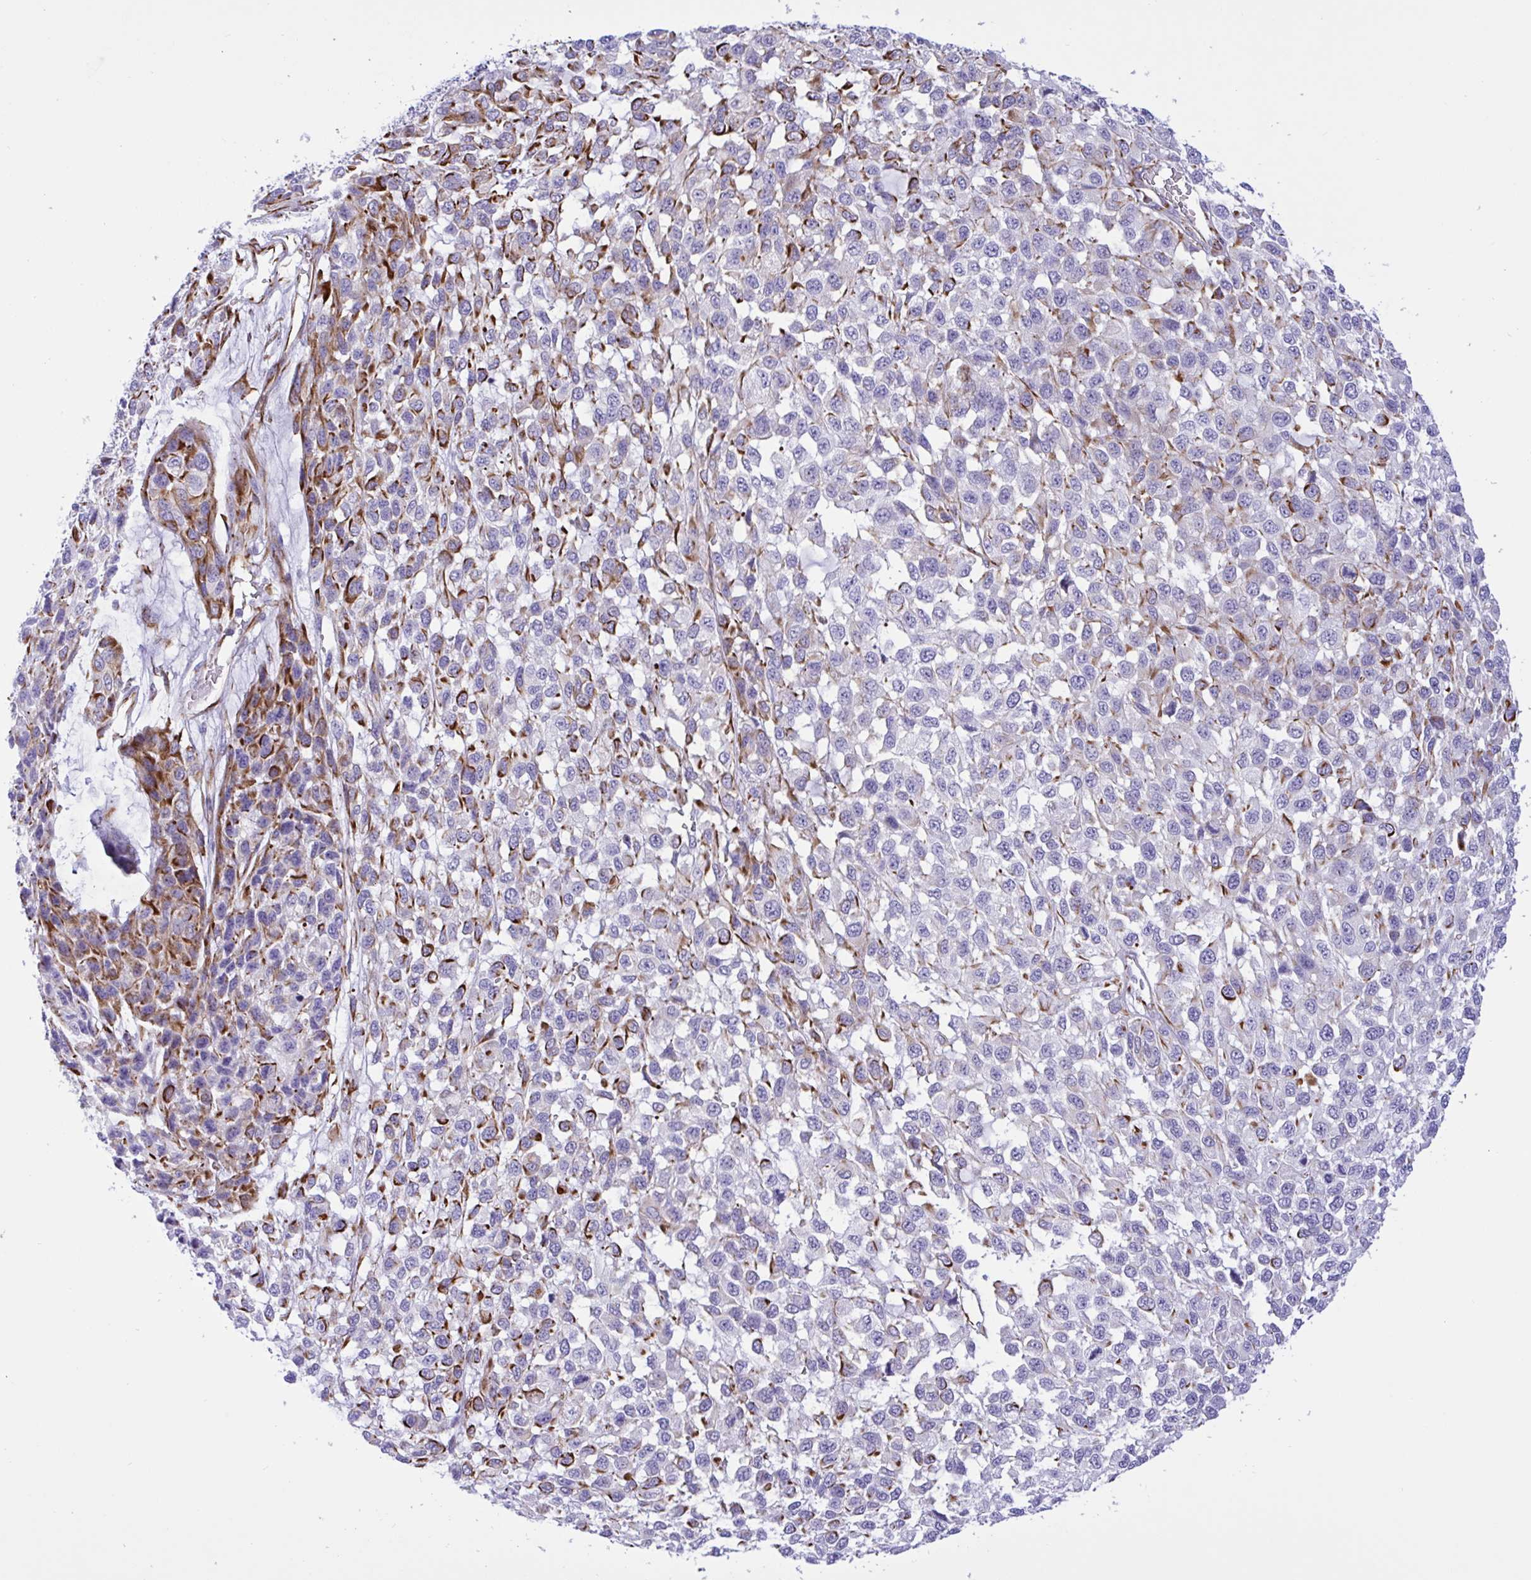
{"staining": {"intensity": "strong", "quantity": "25%-75%", "location": "cytoplasmic/membranous"}, "tissue": "melanoma", "cell_type": "Tumor cells", "image_type": "cancer", "snomed": [{"axis": "morphology", "description": "Malignant melanoma, NOS"}, {"axis": "topography", "description": "Skin"}], "caption": "Malignant melanoma stained with a protein marker reveals strong staining in tumor cells.", "gene": "SMAD5", "patient": {"sex": "male", "age": 62}}